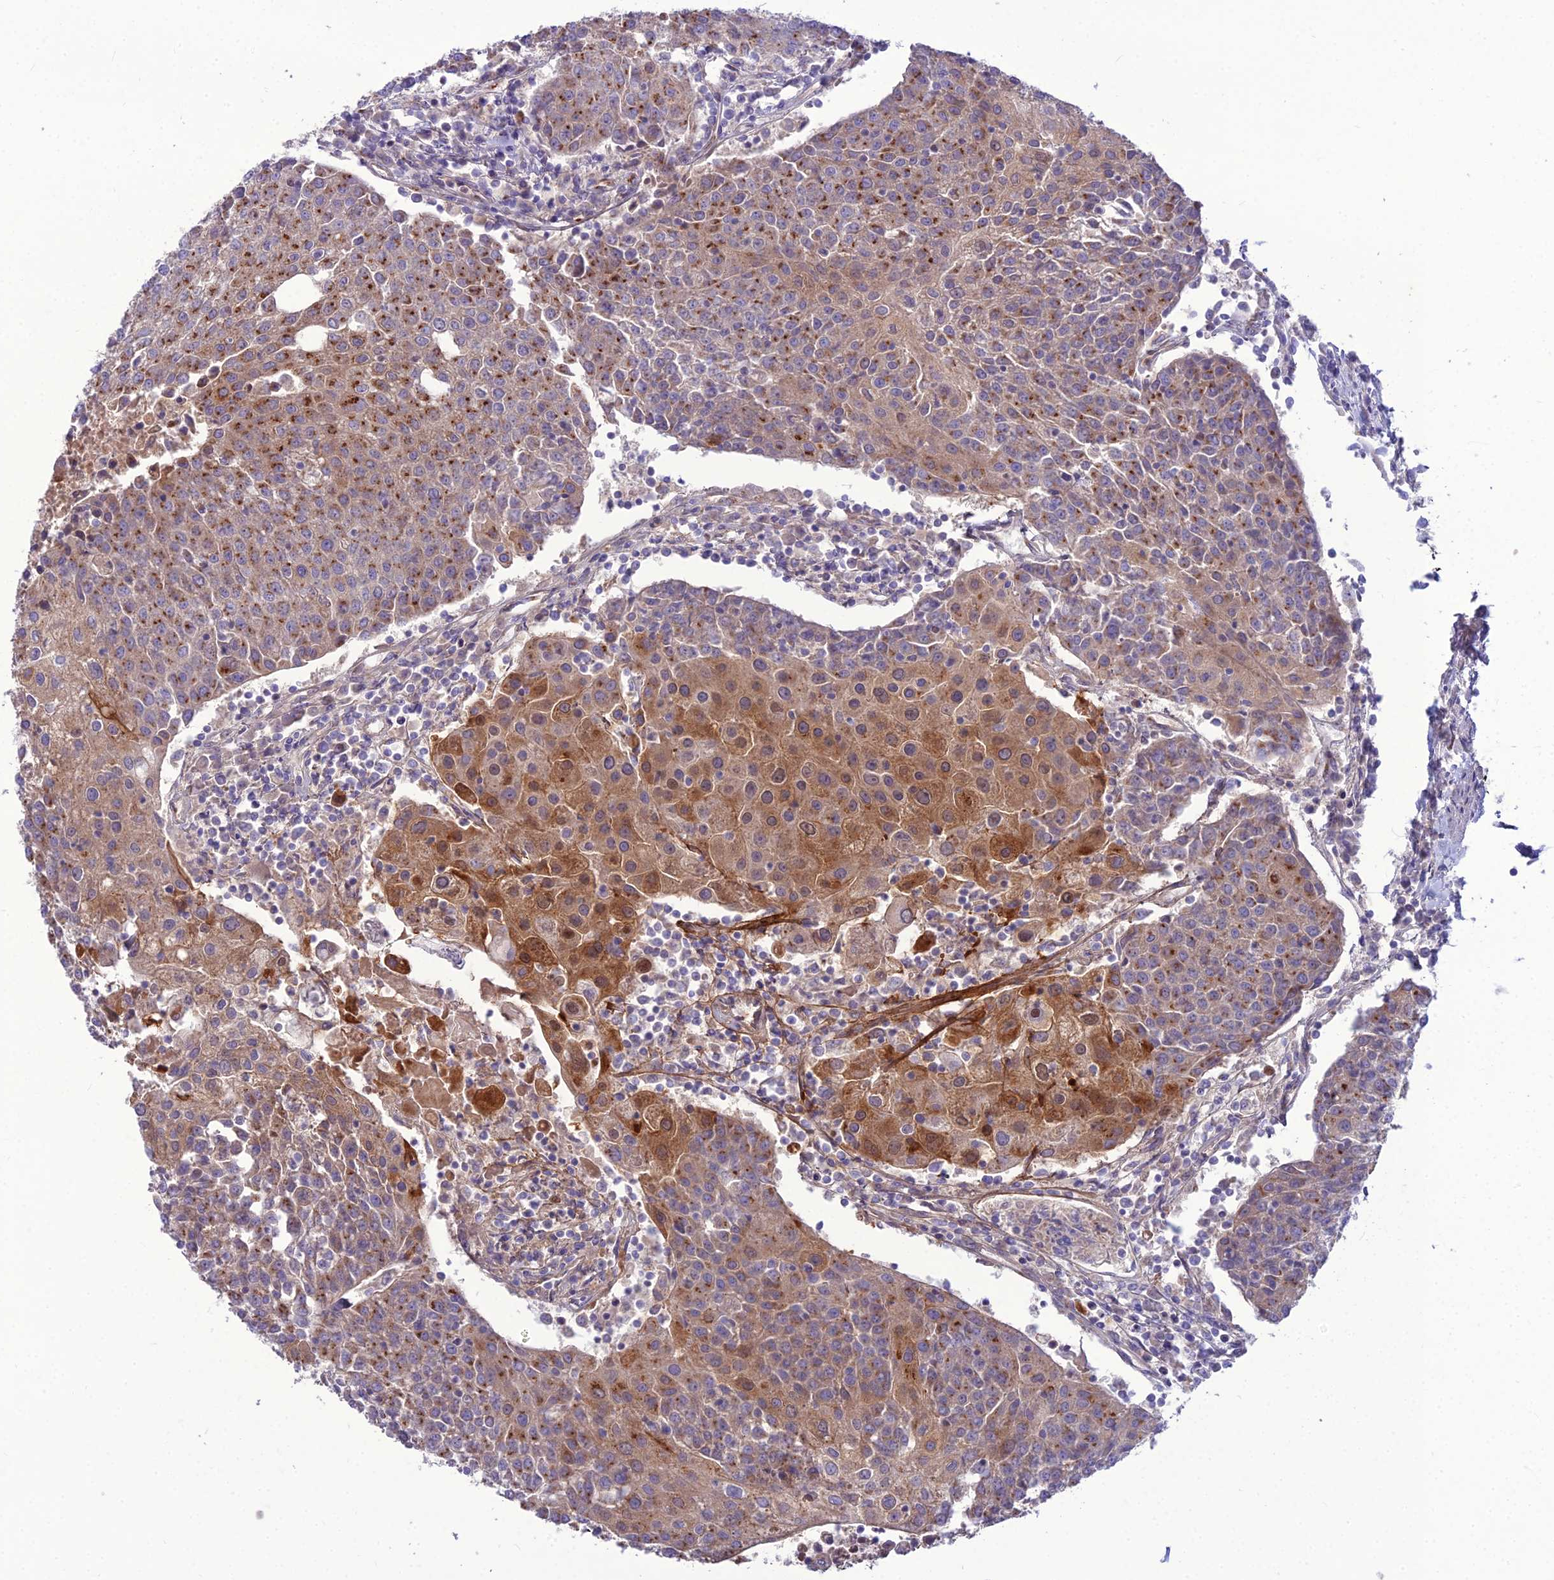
{"staining": {"intensity": "strong", "quantity": "25%-75%", "location": "cytoplasmic/membranous"}, "tissue": "urothelial cancer", "cell_type": "Tumor cells", "image_type": "cancer", "snomed": [{"axis": "morphology", "description": "Urothelial carcinoma, High grade"}, {"axis": "topography", "description": "Urinary bladder"}], "caption": "High-magnification brightfield microscopy of urothelial carcinoma (high-grade) stained with DAB (3,3'-diaminobenzidine) (brown) and counterstained with hematoxylin (blue). tumor cells exhibit strong cytoplasmic/membranous staining is present in about25%-75% of cells.", "gene": "SPRYD7", "patient": {"sex": "female", "age": 85}}